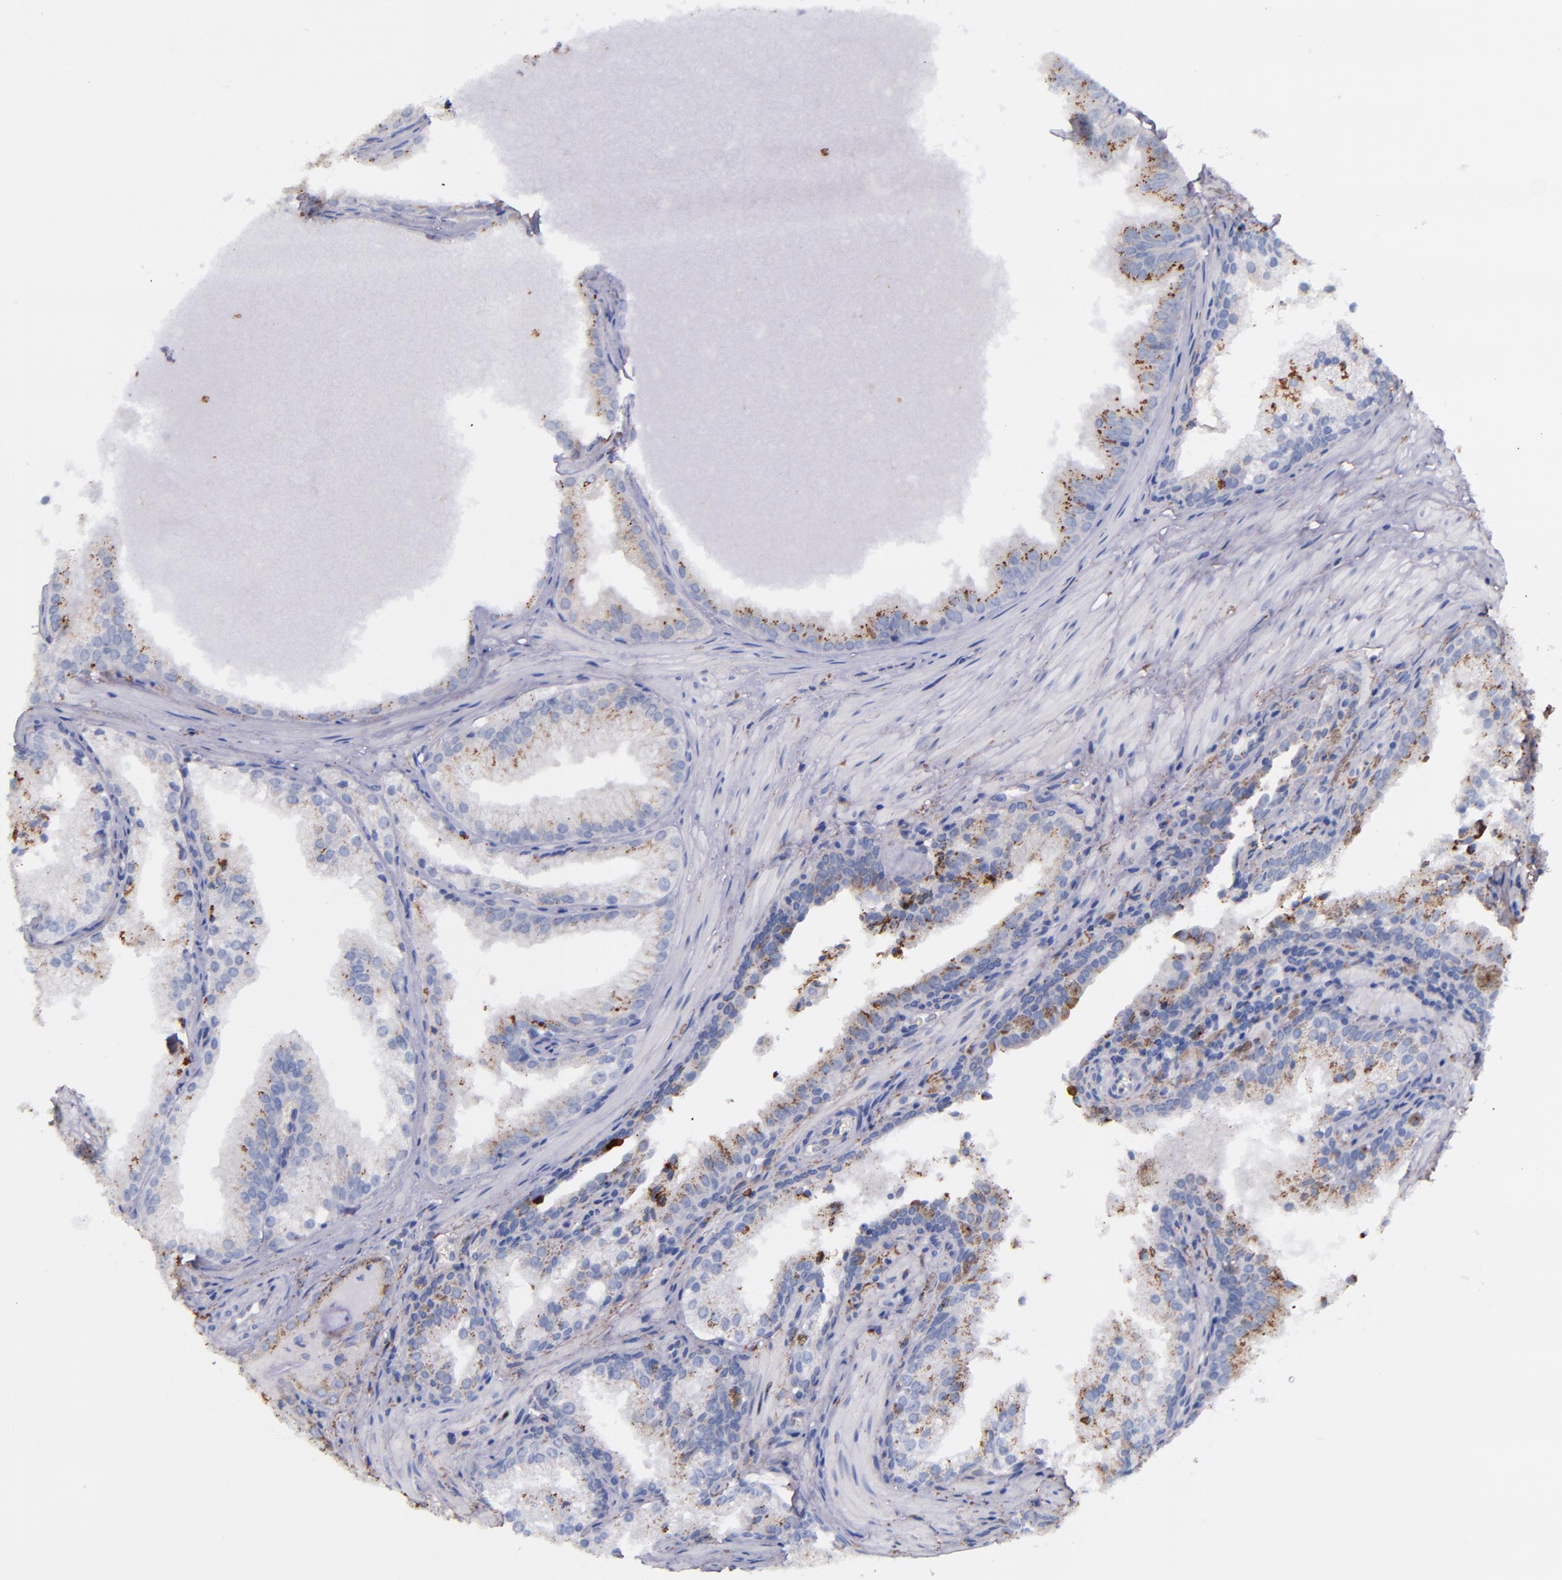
{"staining": {"intensity": "weak", "quantity": "<25%", "location": "cytoplasmic/membranous"}, "tissue": "prostate cancer", "cell_type": "Tumor cells", "image_type": "cancer", "snomed": [{"axis": "morphology", "description": "Adenocarcinoma, Medium grade"}, {"axis": "topography", "description": "Prostate"}], "caption": "This is an IHC histopathology image of adenocarcinoma (medium-grade) (prostate). There is no positivity in tumor cells.", "gene": "IVL", "patient": {"sex": "male", "age": 64}}